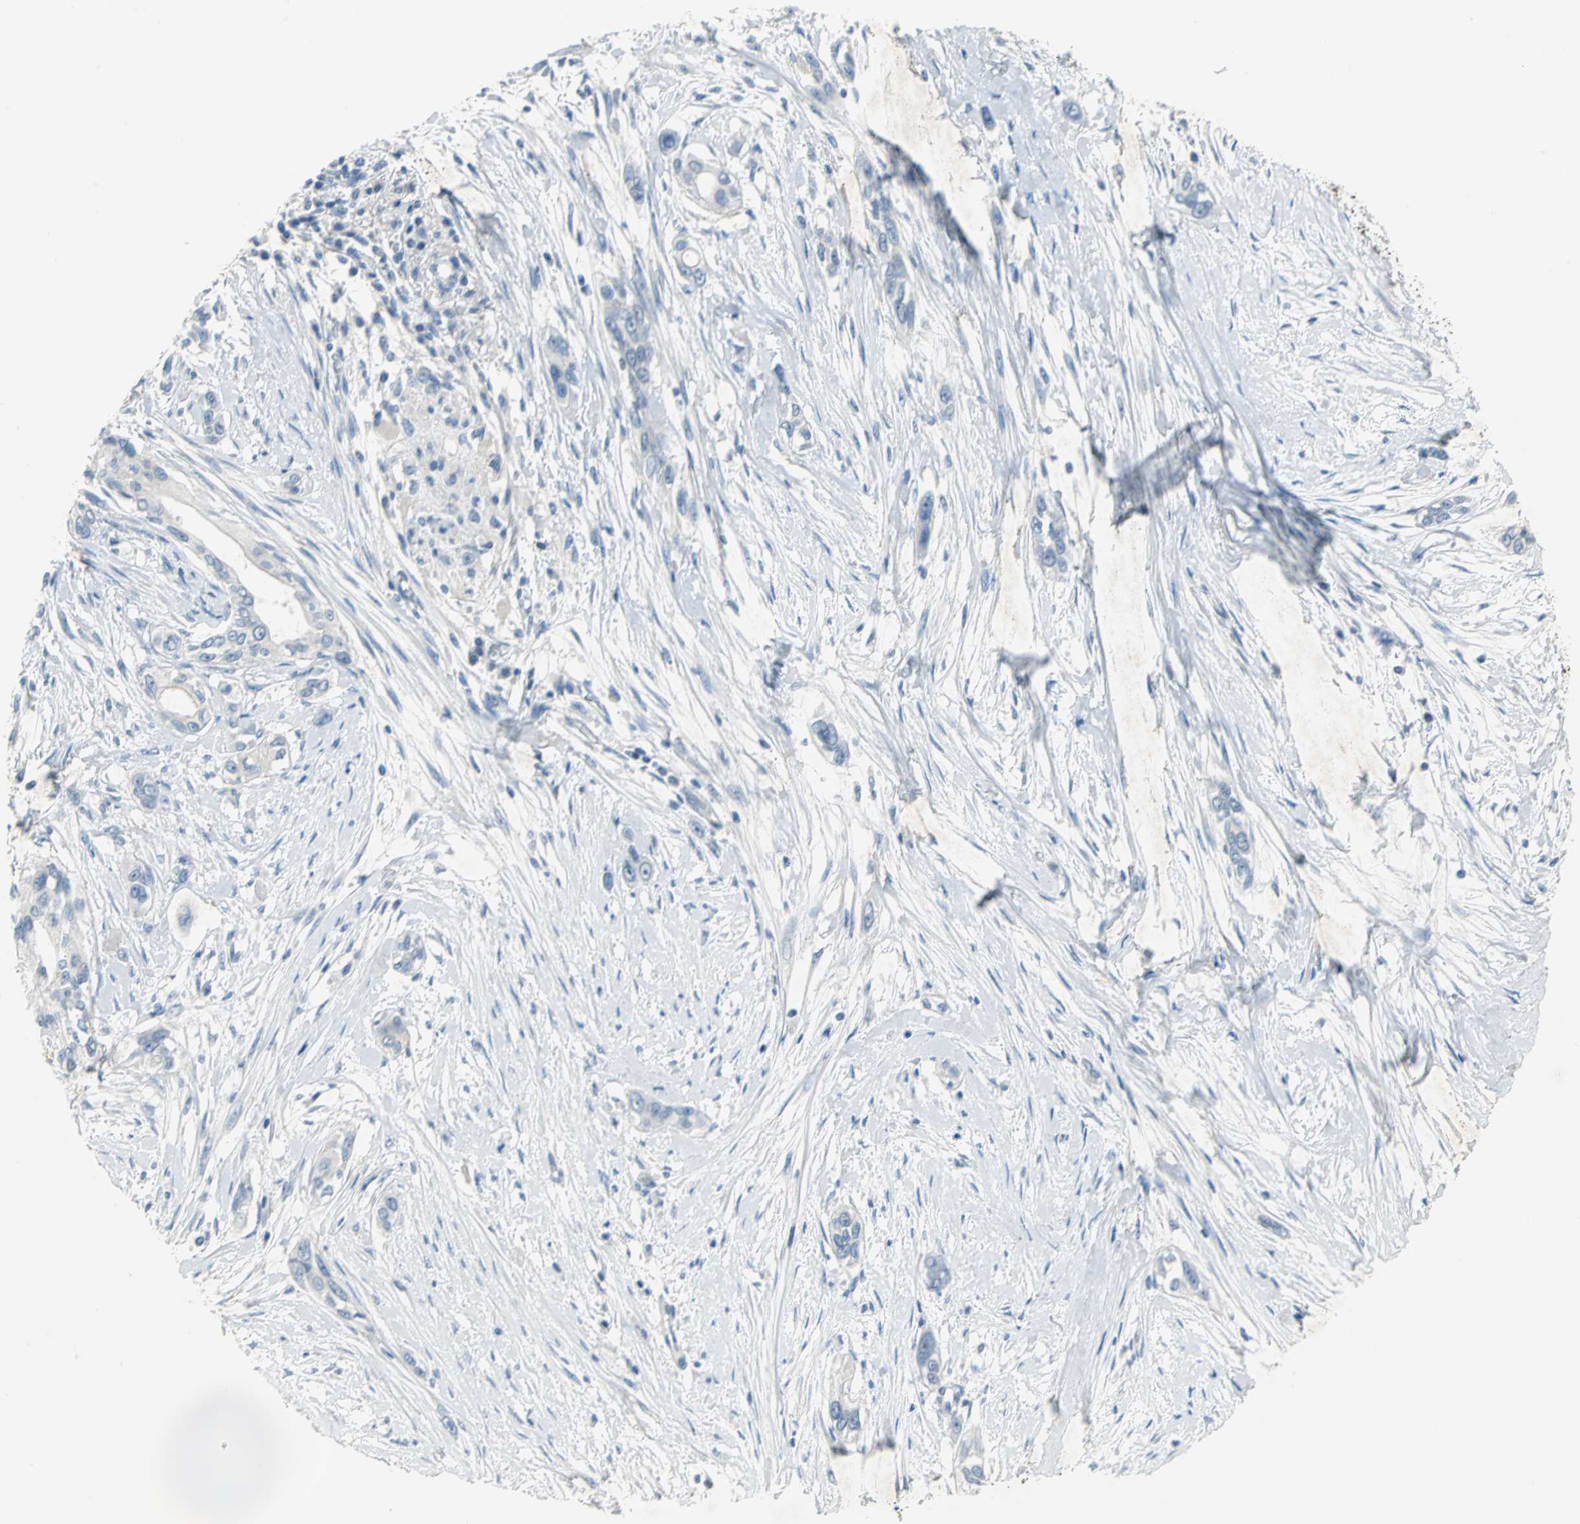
{"staining": {"intensity": "negative", "quantity": "none", "location": "none"}, "tissue": "pancreatic cancer", "cell_type": "Tumor cells", "image_type": "cancer", "snomed": [{"axis": "morphology", "description": "Adenocarcinoma, NOS"}, {"axis": "topography", "description": "Pancreas"}], "caption": "Human adenocarcinoma (pancreatic) stained for a protein using IHC reveals no positivity in tumor cells.", "gene": "PTGDS", "patient": {"sex": "female", "age": 60}}